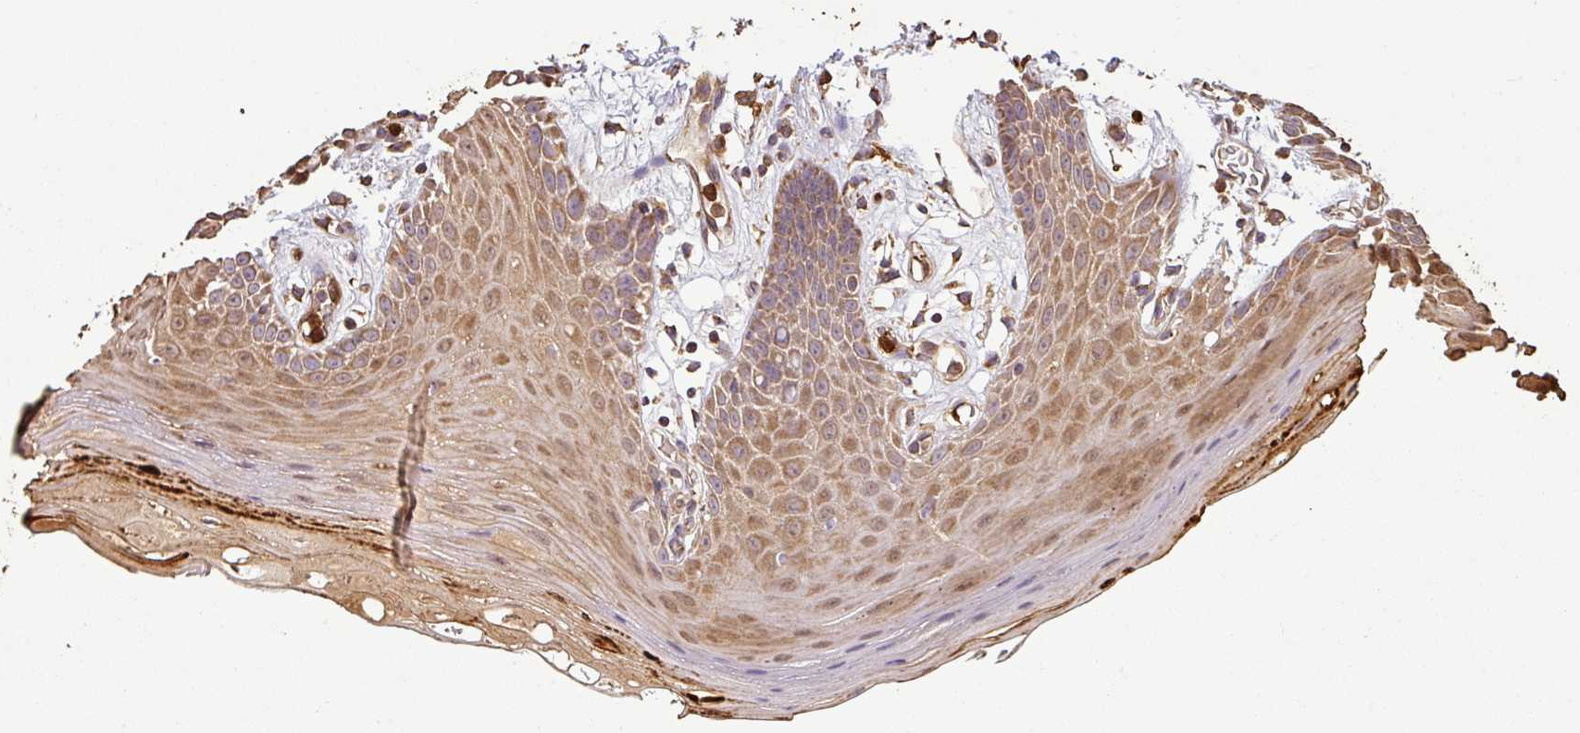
{"staining": {"intensity": "moderate", "quantity": ">75%", "location": "cytoplasmic/membranous"}, "tissue": "oral mucosa", "cell_type": "Squamous epithelial cells", "image_type": "normal", "snomed": [{"axis": "morphology", "description": "Normal tissue, NOS"}, {"axis": "topography", "description": "Oral tissue"}, {"axis": "topography", "description": "Tounge, NOS"}], "caption": "The image shows immunohistochemical staining of normal oral mucosa. There is moderate cytoplasmic/membranous positivity is appreciated in approximately >75% of squamous epithelial cells.", "gene": "PLEKHM1", "patient": {"sex": "female", "age": 59}}